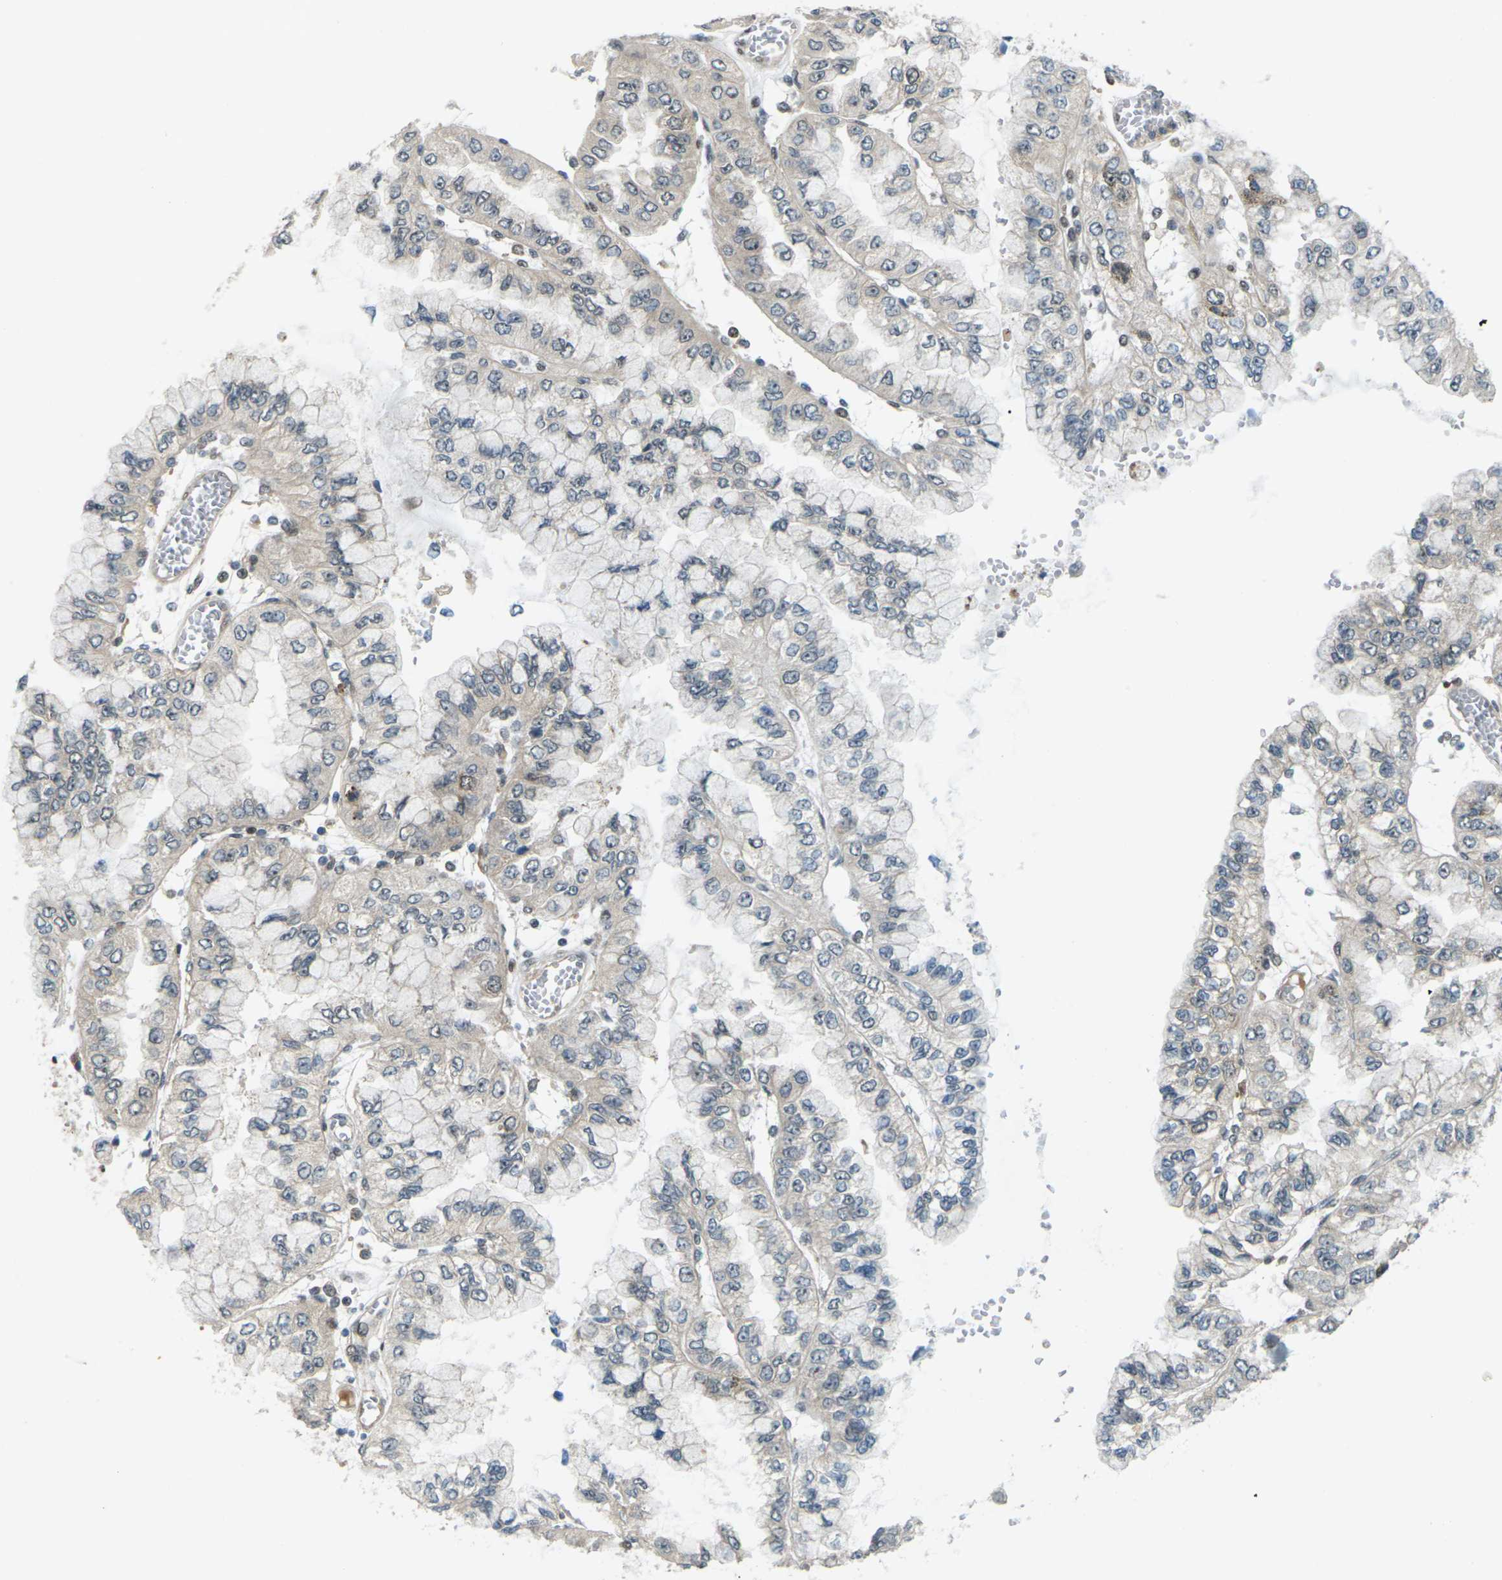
{"staining": {"intensity": "weak", "quantity": "25%-75%", "location": "cytoplasmic/membranous"}, "tissue": "liver cancer", "cell_type": "Tumor cells", "image_type": "cancer", "snomed": [{"axis": "morphology", "description": "Cholangiocarcinoma"}, {"axis": "topography", "description": "Liver"}], "caption": "This image demonstrates immunohistochemistry (IHC) staining of liver cholangiocarcinoma, with low weak cytoplasmic/membranous positivity in approximately 25%-75% of tumor cells.", "gene": "UBE2S", "patient": {"sex": "female", "age": 79}}